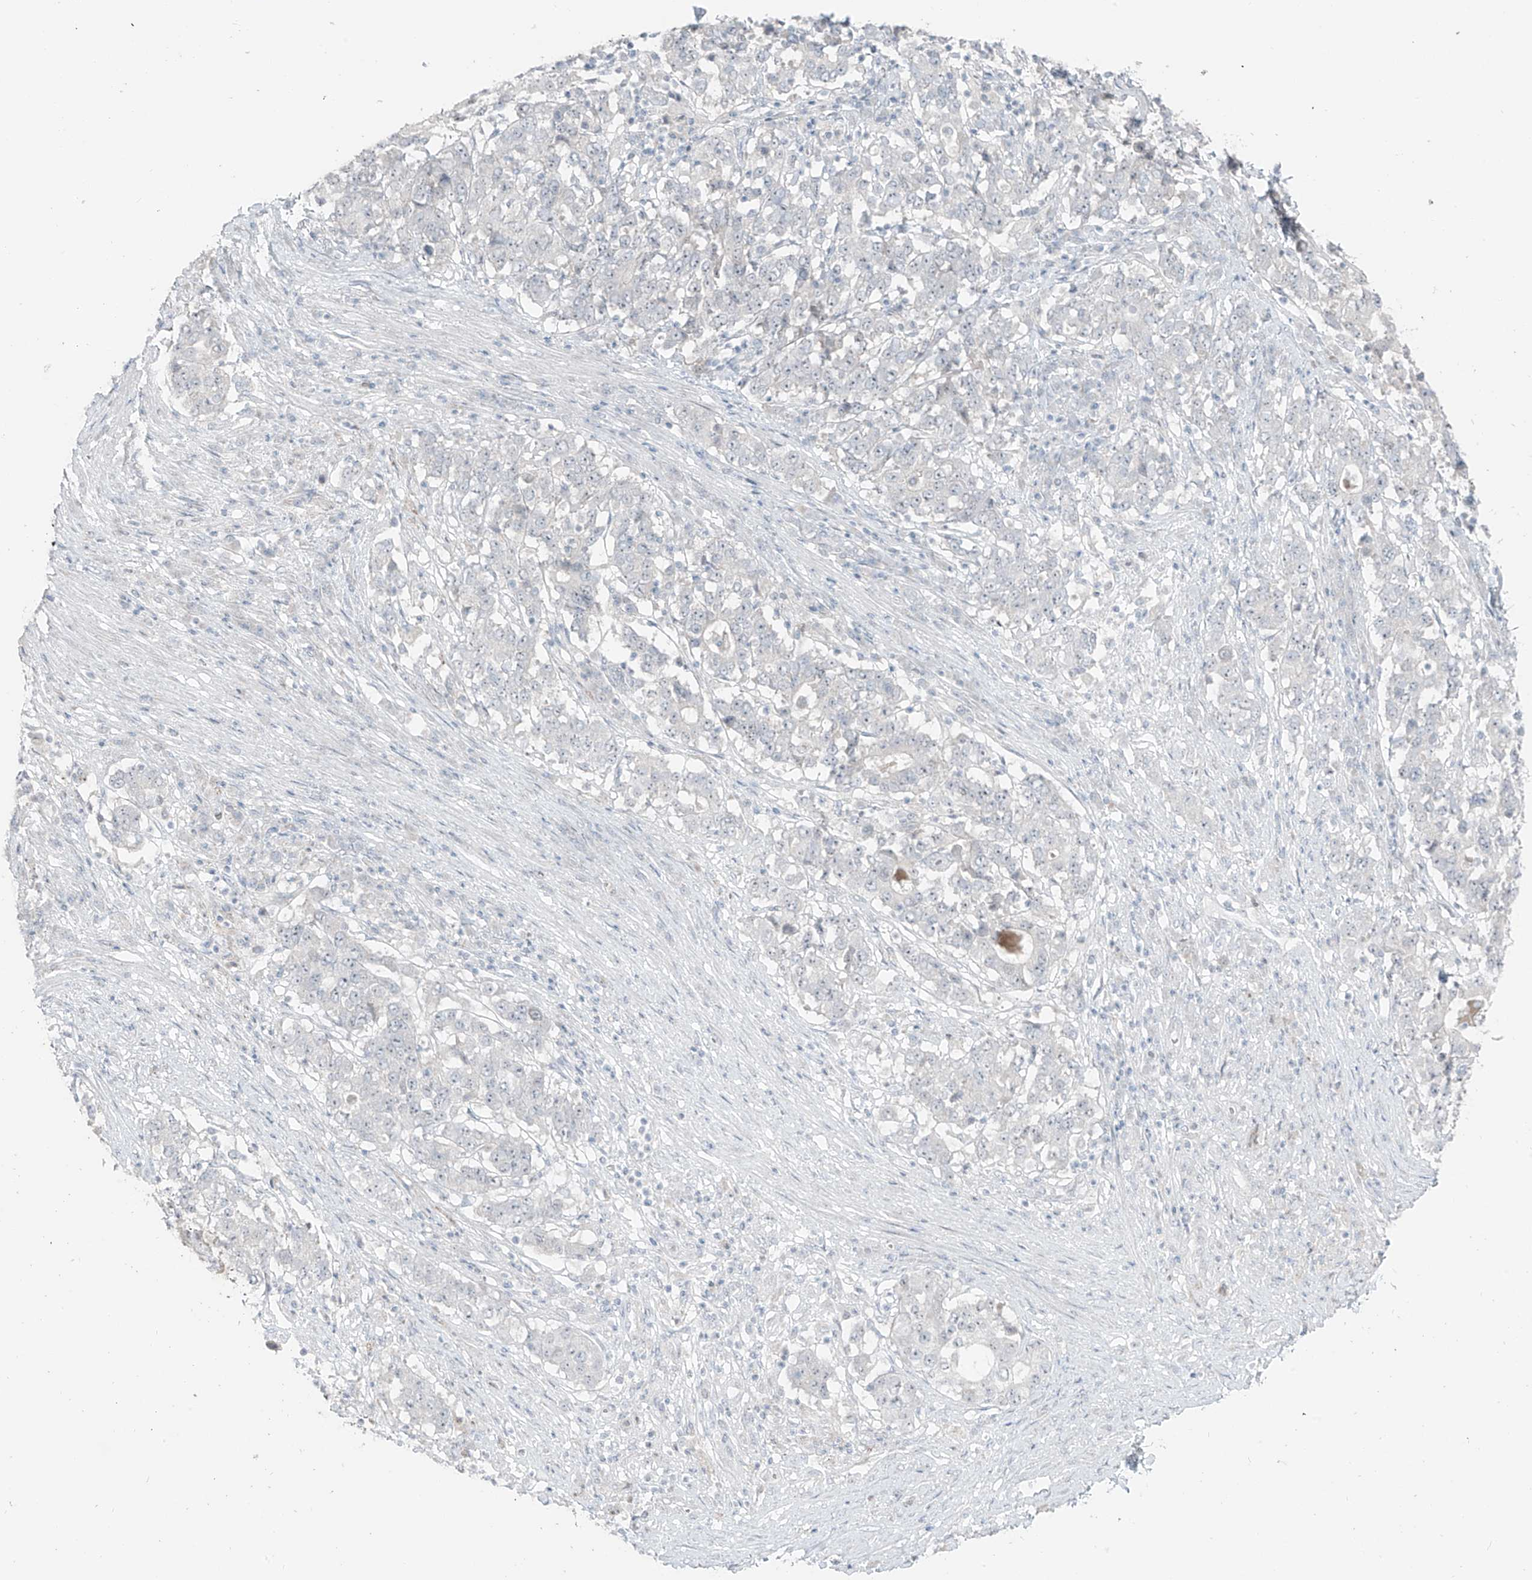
{"staining": {"intensity": "negative", "quantity": "none", "location": "none"}, "tissue": "stomach cancer", "cell_type": "Tumor cells", "image_type": "cancer", "snomed": [{"axis": "morphology", "description": "Adenocarcinoma, NOS"}, {"axis": "topography", "description": "Stomach"}], "caption": "DAB immunohistochemical staining of human stomach adenocarcinoma displays no significant positivity in tumor cells. (DAB IHC with hematoxylin counter stain).", "gene": "PRDM6", "patient": {"sex": "male", "age": 59}}